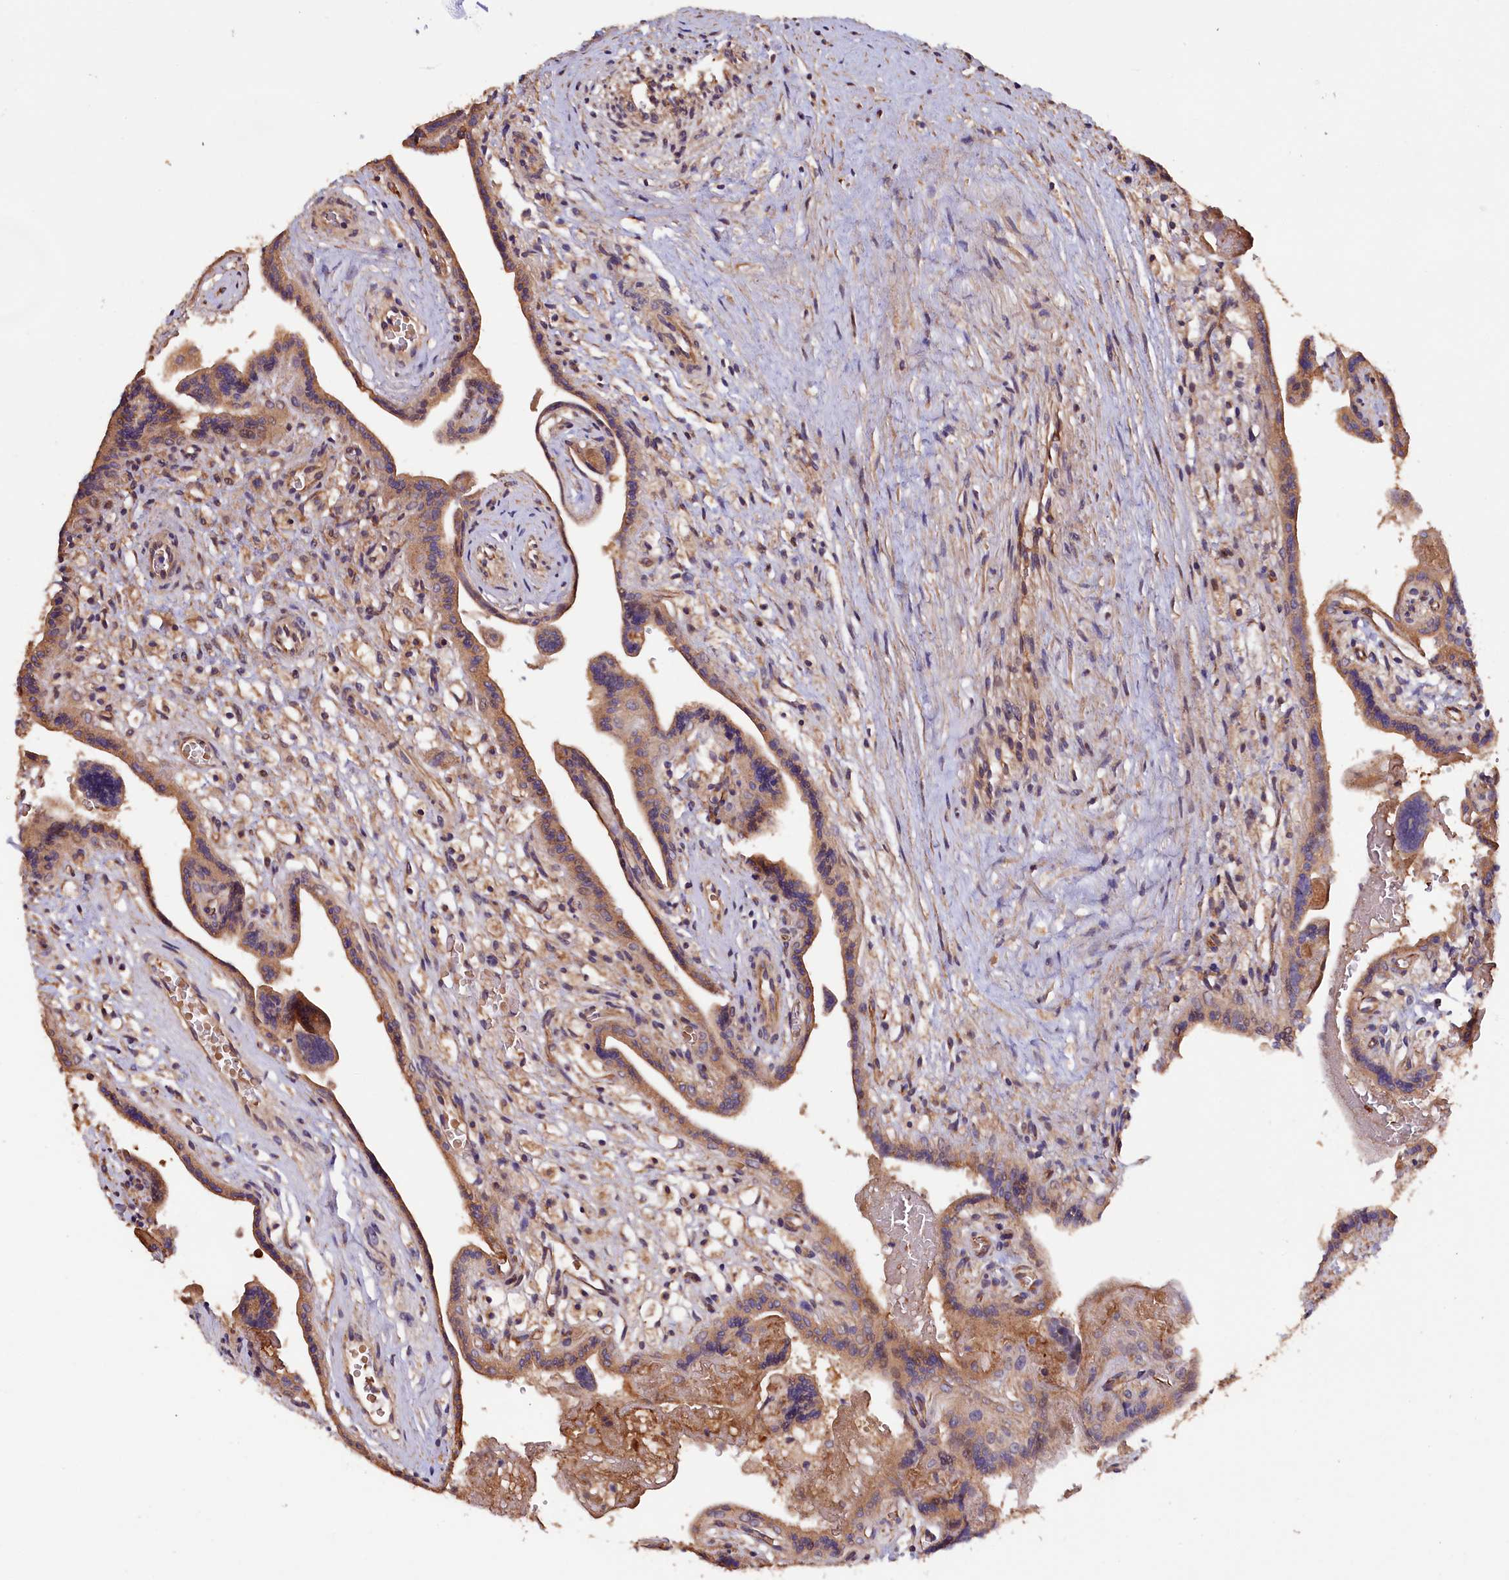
{"staining": {"intensity": "weak", "quantity": ">75%", "location": "cytoplasmic/membranous"}, "tissue": "placenta", "cell_type": "Trophoblastic cells", "image_type": "normal", "snomed": [{"axis": "morphology", "description": "Normal tissue, NOS"}, {"axis": "topography", "description": "Placenta"}], "caption": "Protein staining of benign placenta exhibits weak cytoplasmic/membranous staining in about >75% of trophoblastic cells.", "gene": "GREB1L", "patient": {"sex": "female", "age": 37}}